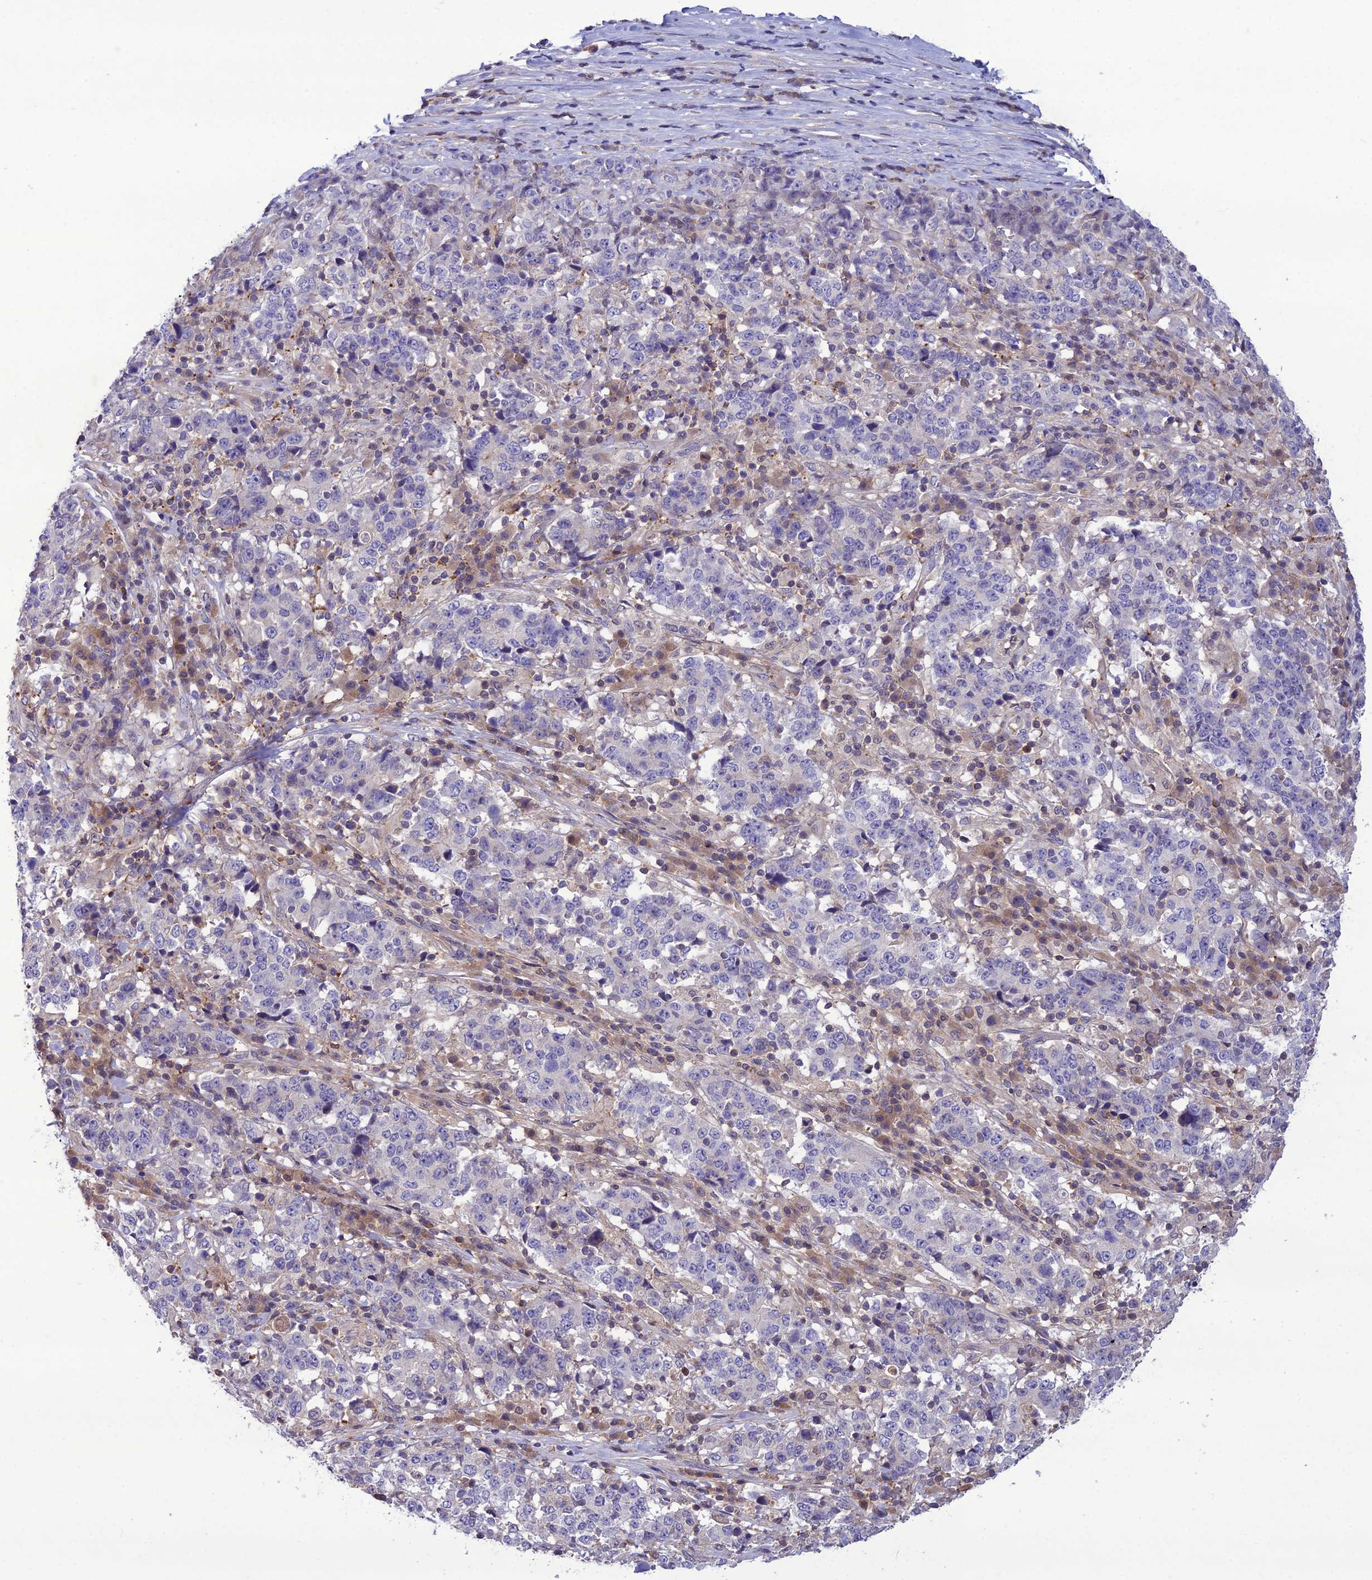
{"staining": {"intensity": "negative", "quantity": "none", "location": "none"}, "tissue": "stomach cancer", "cell_type": "Tumor cells", "image_type": "cancer", "snomed": [{"axis": "morphology", "description": "Adenocarcinoma, NOS"}, {"axis": "topography", "description": "Stomach"}], "caption": "High magnification brightfield microscopy of stomach adenocarcinoma stained with DAB (brown) and counterstained with hematoxylin (blue): tumor cells show no significant staining.", "gene": "GDF6", "patient": {"sex": "male", "age": 59}}